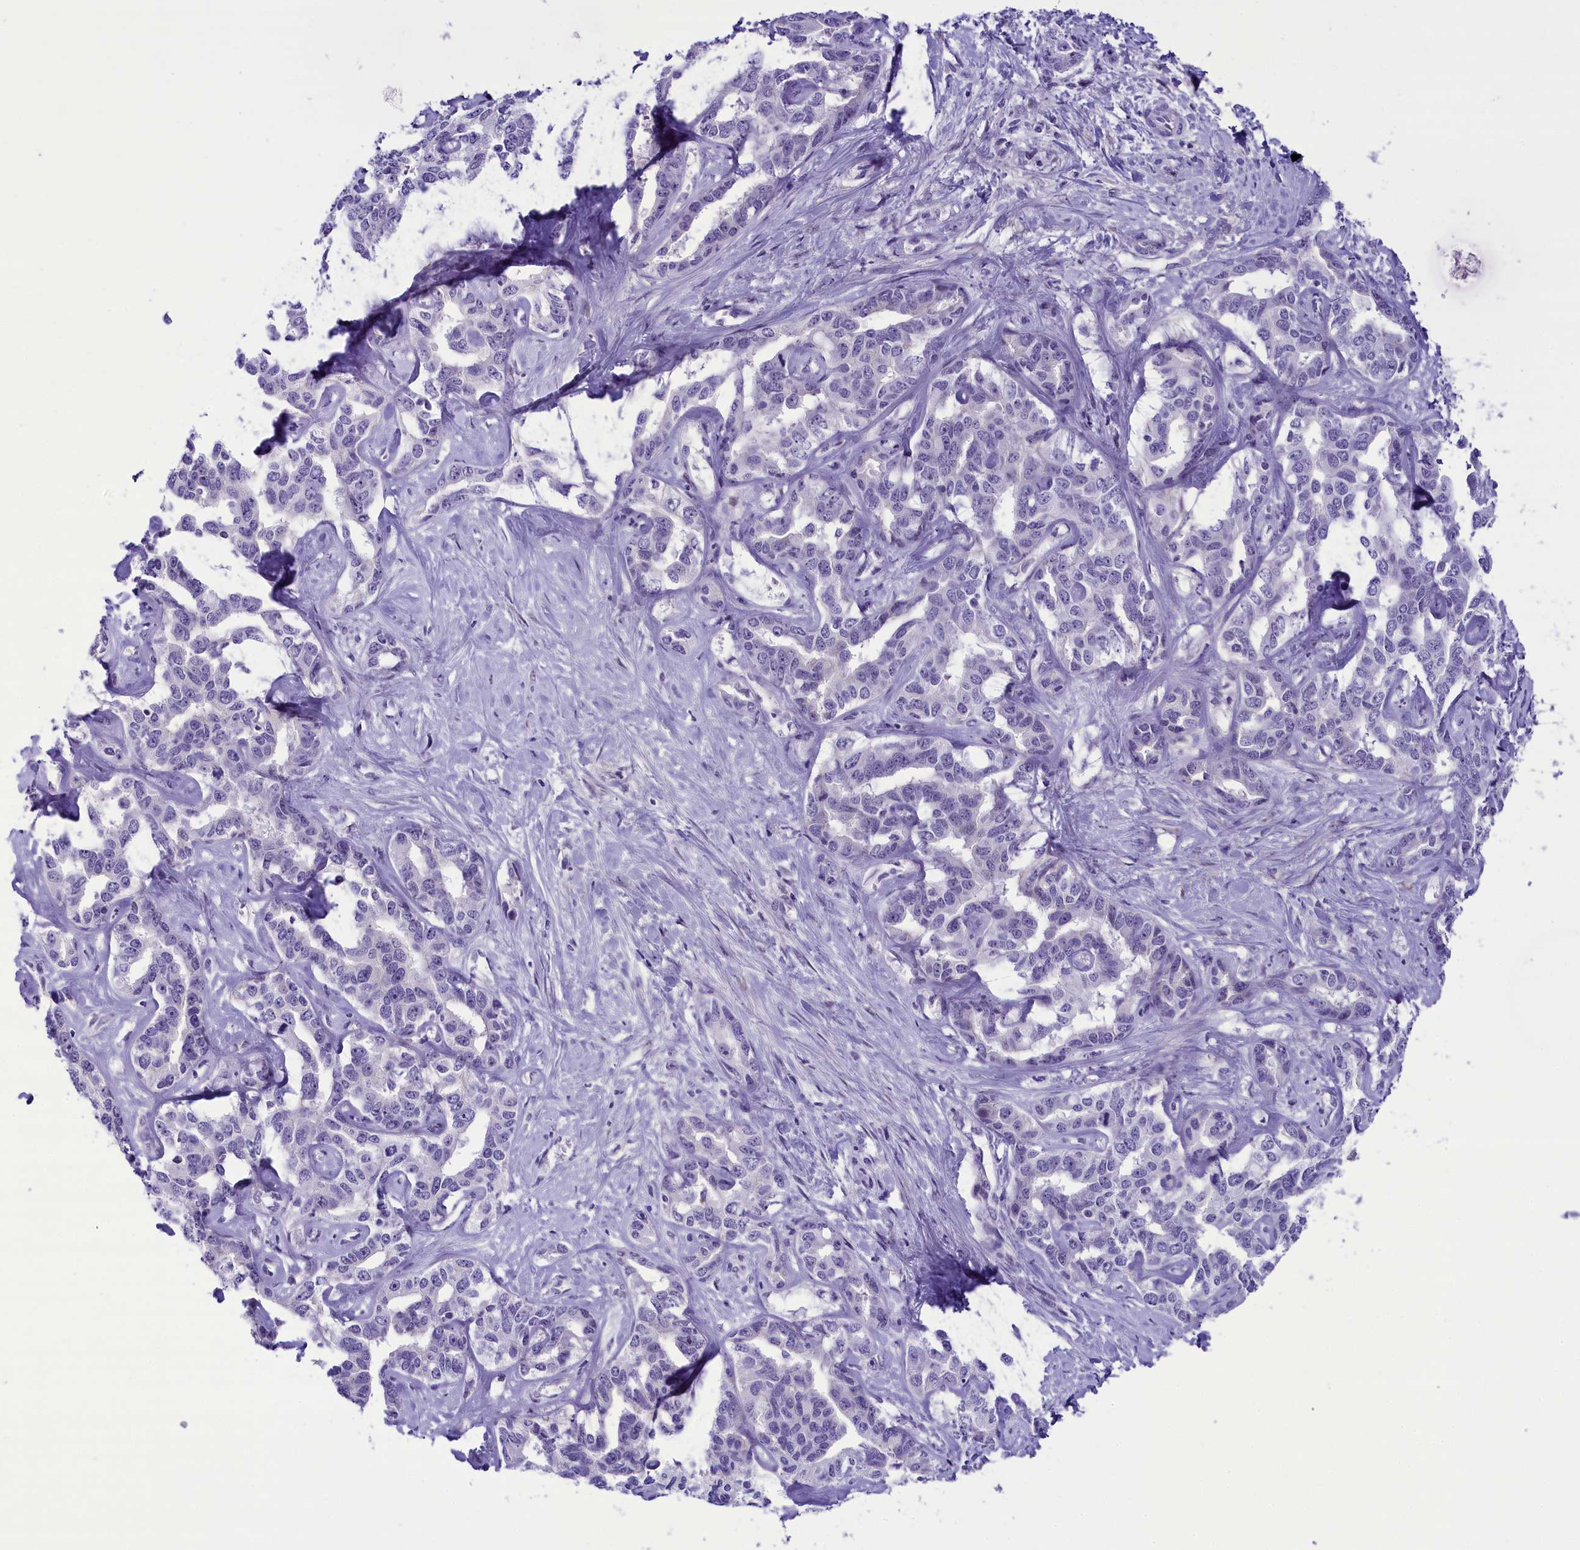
{"staining": {"intensity": "negative", "quantity": "none", "location": "none"}, "tissue": "liver cancer", "cell_type": "Tumor cells", "image_type": "cancer", "snomed": [{"axis": "morphology", "description": "Cholangiocarcinoma"}, {"axis": "topography", "description": "Liver"}], "caption": "Photomicrograph shows no protein positivity in tumor cells of liver cancer tissue.", "gene": "PRR15", "patient": {"sex": "male", "age": 59}}